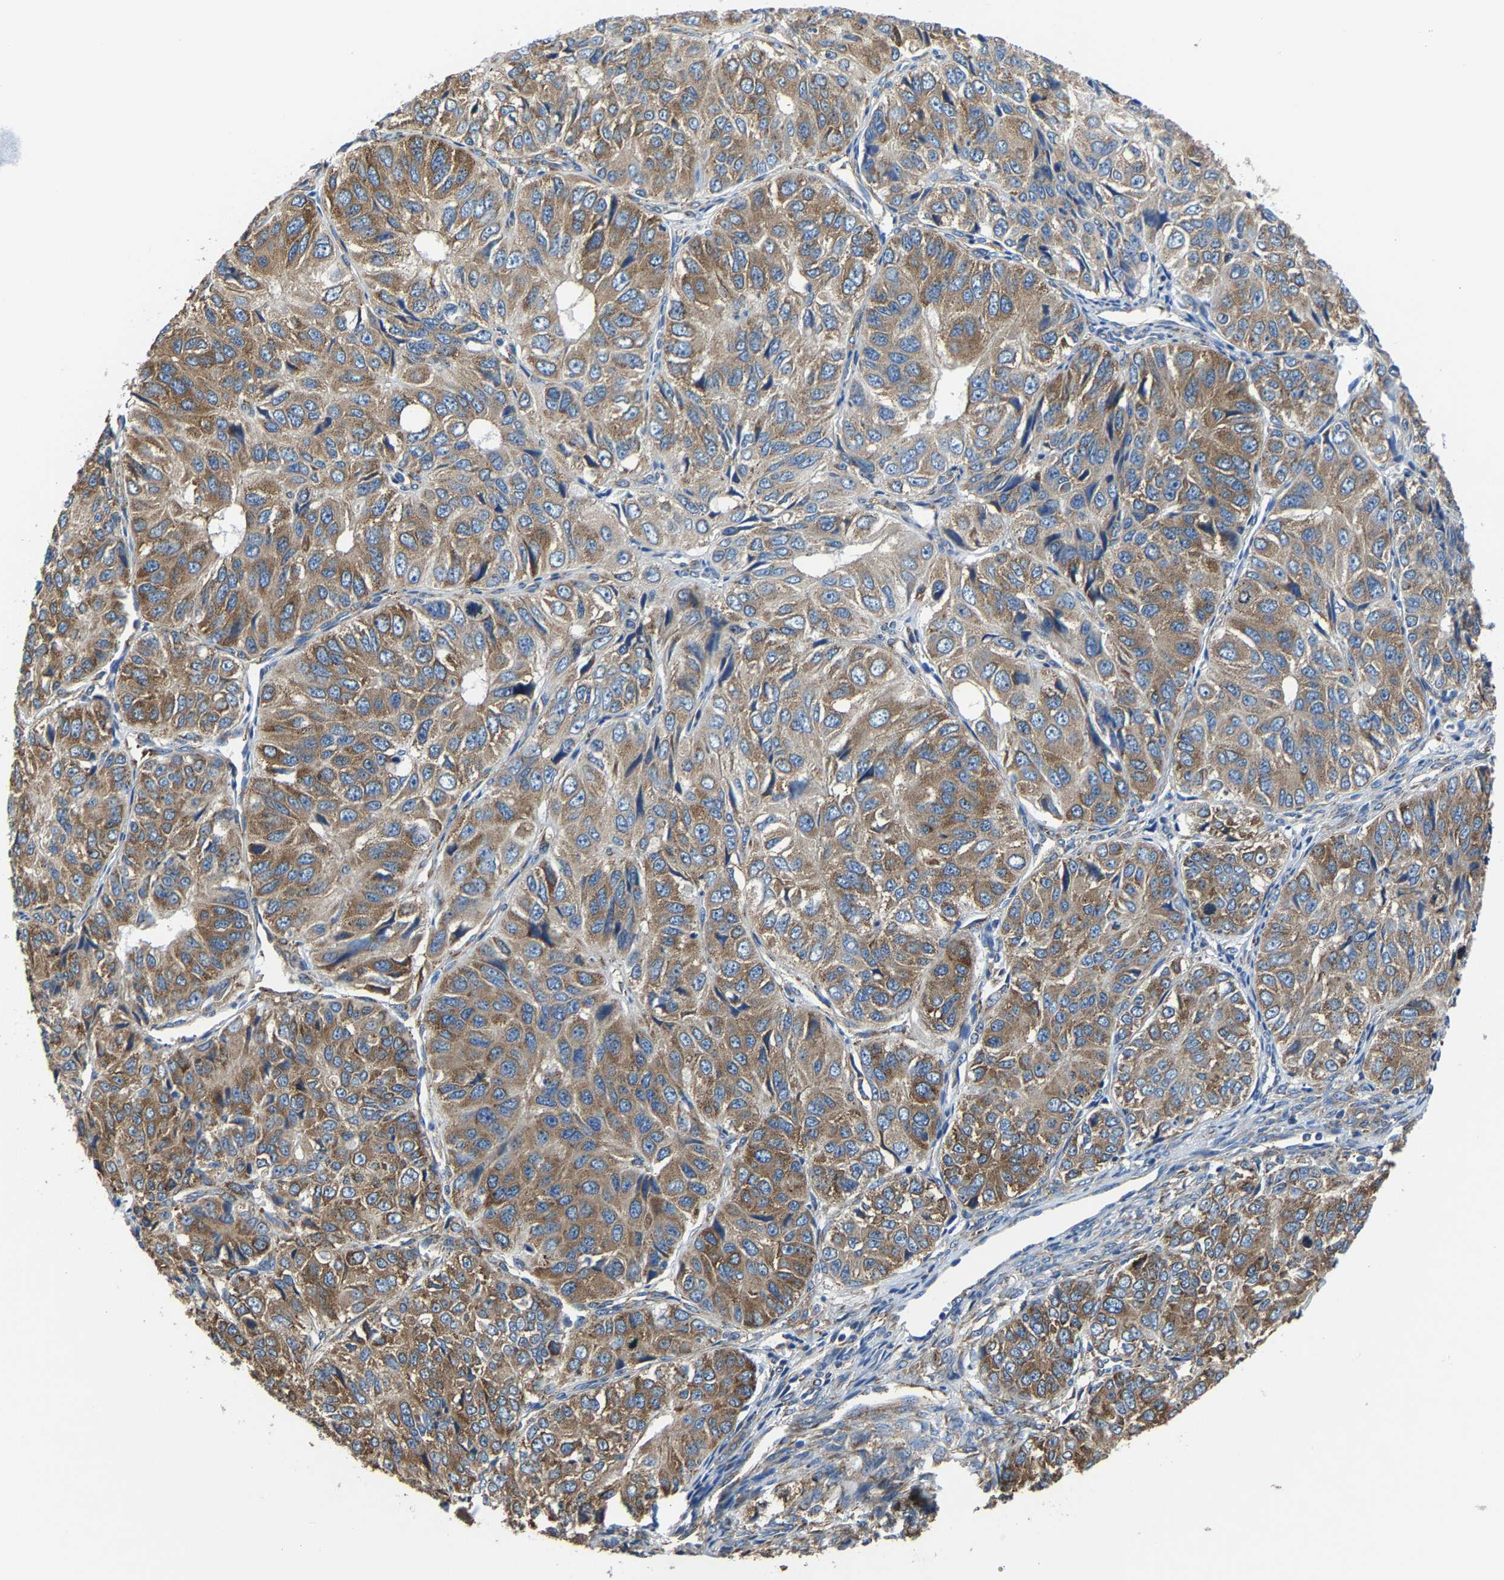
{"staining": {"intensity": "moderate", "quantity": ">75%", "location": "cytoplasmic/membranous"}, "tissue": "ovarian cancer", "cell_type": "Tumor cells", "image_type": "cancer", "snomed": [{"axis": "morphology", "description": "Carcinoma, endometroid"}, {"axis": "topography", "description": "Ovary"}], "caption": "Immunohistochemical staining of ovarian endometroid carcinoma reveals medium levels of moderate cytoplasmic/membranous protein positivity in about >75% of tumor cells.", "gene": "G3BP2", "patient": {"sex": "female", "age": 51}}